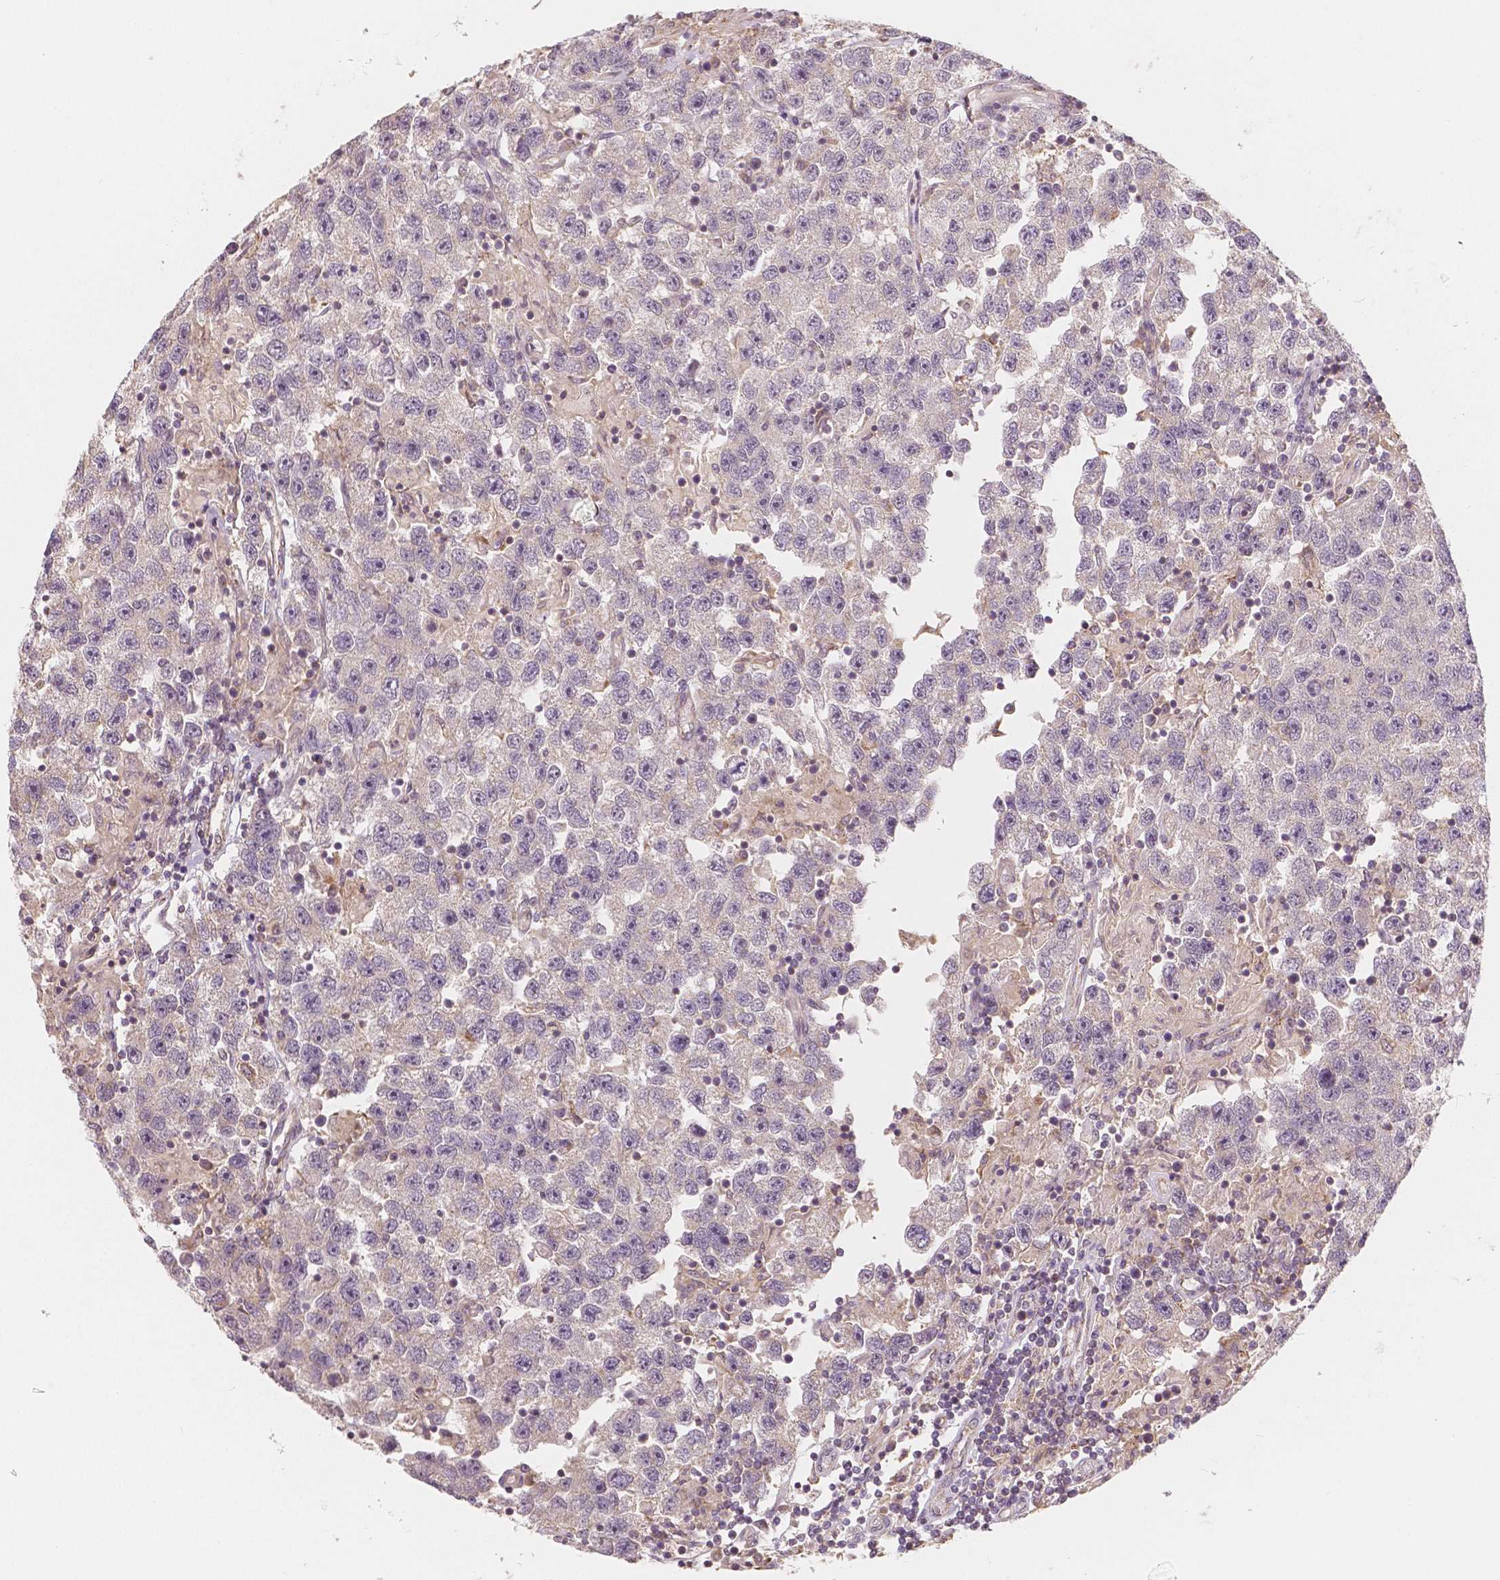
{"staining": {"intensity": "negative", "quantity": "none", "location": "none"}, "tissue": "testis cancer", "cell_type": "Tumor cells", "image_type": "cancer", "snomed": [{"axis": "morphology", "description": "Seminoma, NOS"}, {"axis": "topography", "description": "Testis"}], "caption": "Immunohistochemical staining of human testis cancer reveals no significant staining in tumor cells.", "gene": "SNX12", "patient": {"sex": "male", "age": 26}}